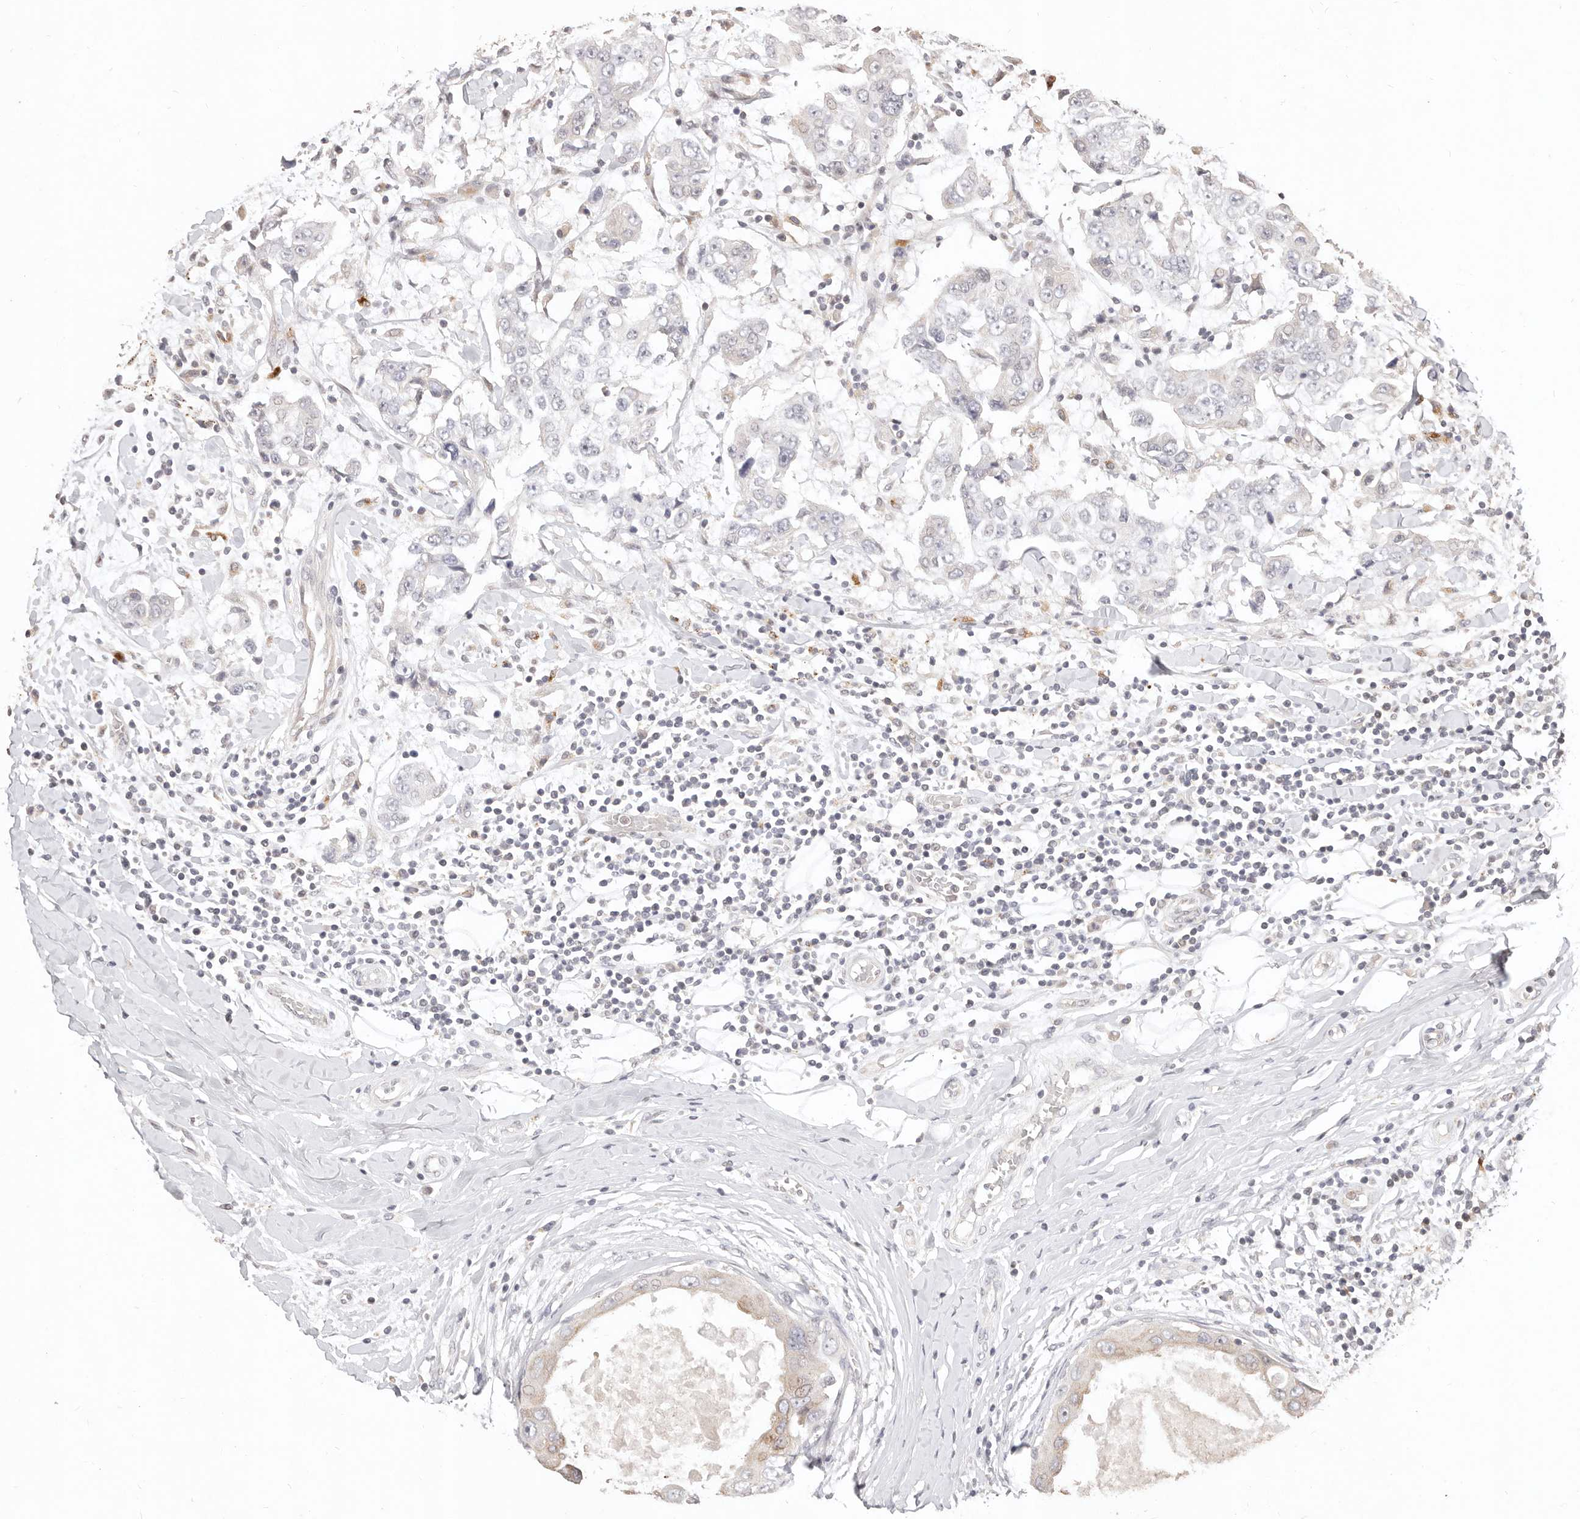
{"staining": {"intensity": "weak", "quantity": "<25%", "location": "cytoplasmic/membranous"}, "tissue": "breast cancer", "cell_type": "Tumor cells", "image_type": "cancer", "snomed": [{"axis": "morphology", "description": "Duct carcinoma"}, {"axis": "topography", "description": "Breast"}], "caption": "DAB (3,3'-diaminobenzidine) immunohistochemical staining of human breast cancer (infiltrating ductal carcinoma) shows no significant staining in tumor cells. The staining is performed using DAB brown chromogen with nuclei counter-stained in using hematoxylin.", "gene": "KIF9", "patient": {"sex": "female", "age": 27}}